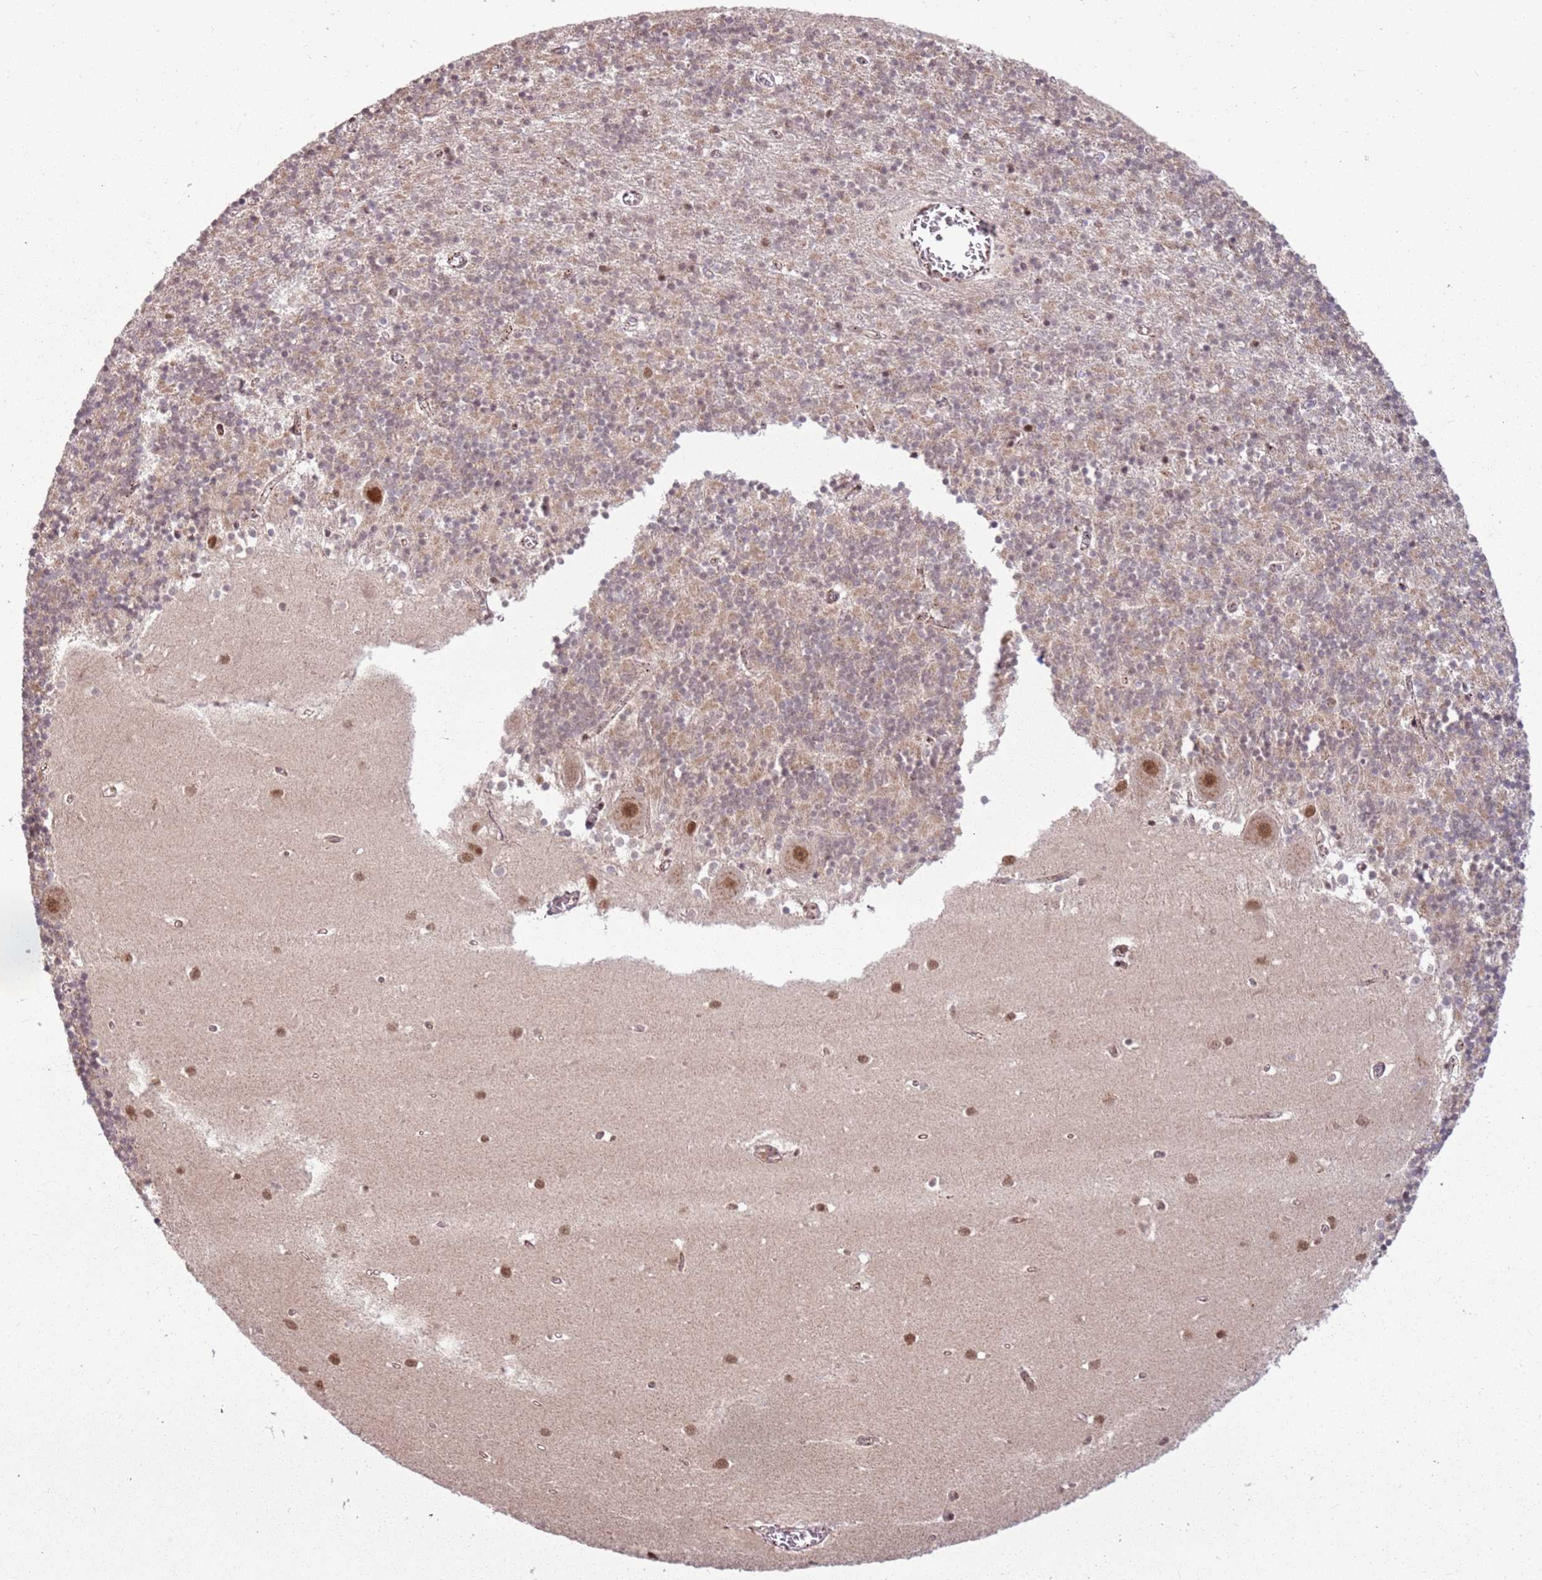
{"staining": {"intensity": "weak", "quantity": "25%-75%", "location": "cytoplasmic/membranous"}, "tissue": "cerebellum", "cell_type": "Cells in granular layer", "image_type": "normal", "snomed": [{"axis": "morphology", "description": "Normal tissue, NOS"}, {"axis": "topography", "description": "Cerebellum"}], "caption": "Normal cerebellum reveals weak cytoplasmic/membranous staining in approximately 25%-75% of cells in granular layer, visualized by immunohistochemistry. (Brightfield microscopy of DAB IHC at high magnification).", "gene": "POLR3H", "patient": {"sex": "male", "age": 54}}